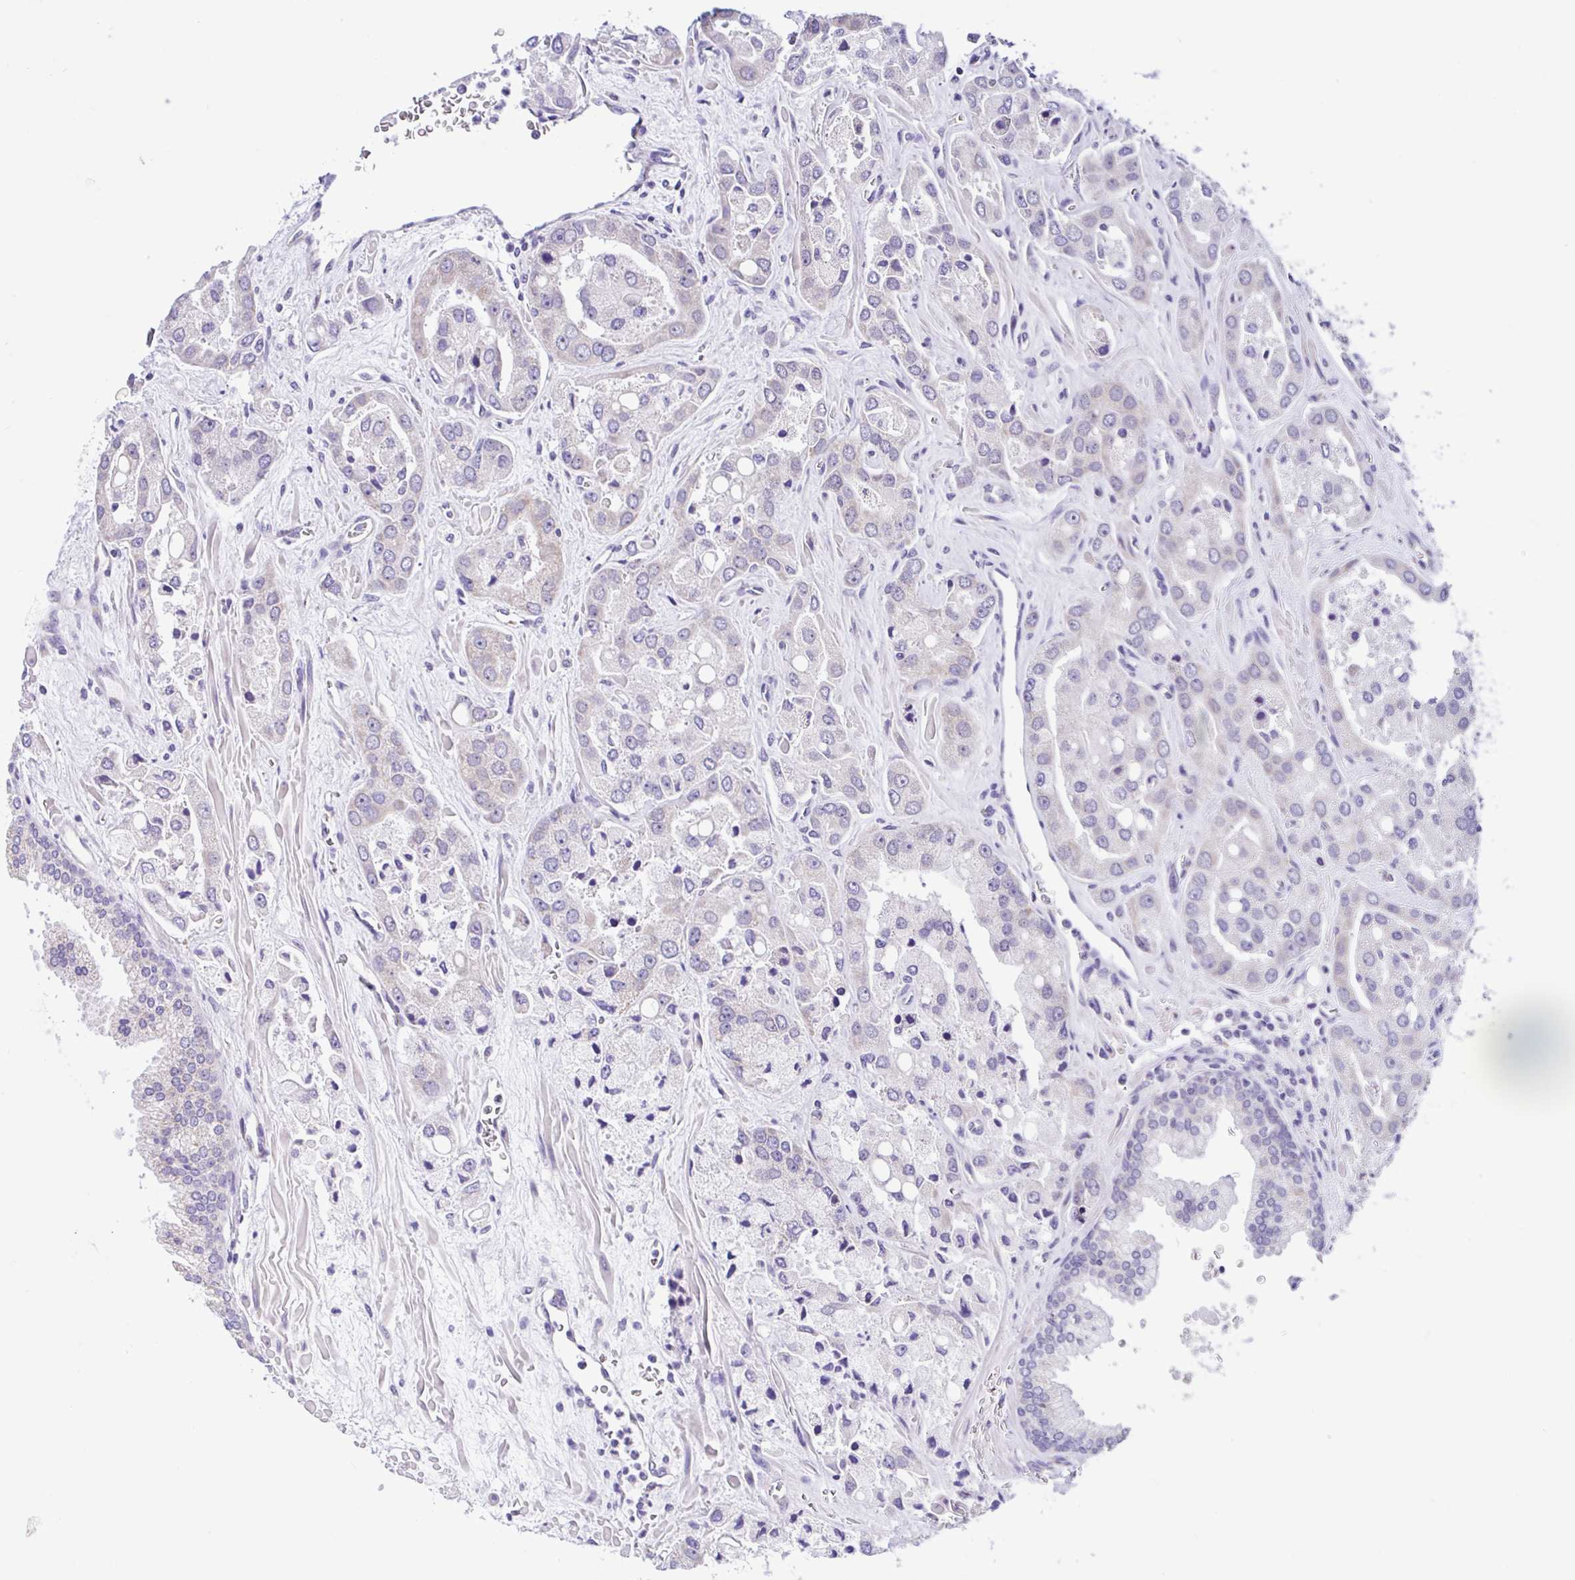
{"staining": {"intensity": "negative", "quantity": "none", "location": "none"}, "tissue": "prostate cancer", "cell_type": "Tumor cells", "image_type": "cancer", "snomed": [{"axis": "morphology", "description": "Normal tissue, NOS"}, {"axis": "morphology", "description": "Adenocarcinoma, High grade"}, {"axis": "topography", "description": "Prostate"}, {"axis": "topography", "description": "Peripheral nerve tissue"}], "caption": "There is no significant expression in tumor cells of prostate cancer.", "gene": "NDUFS2", "patient": {"sex": "male", "age": 68}}